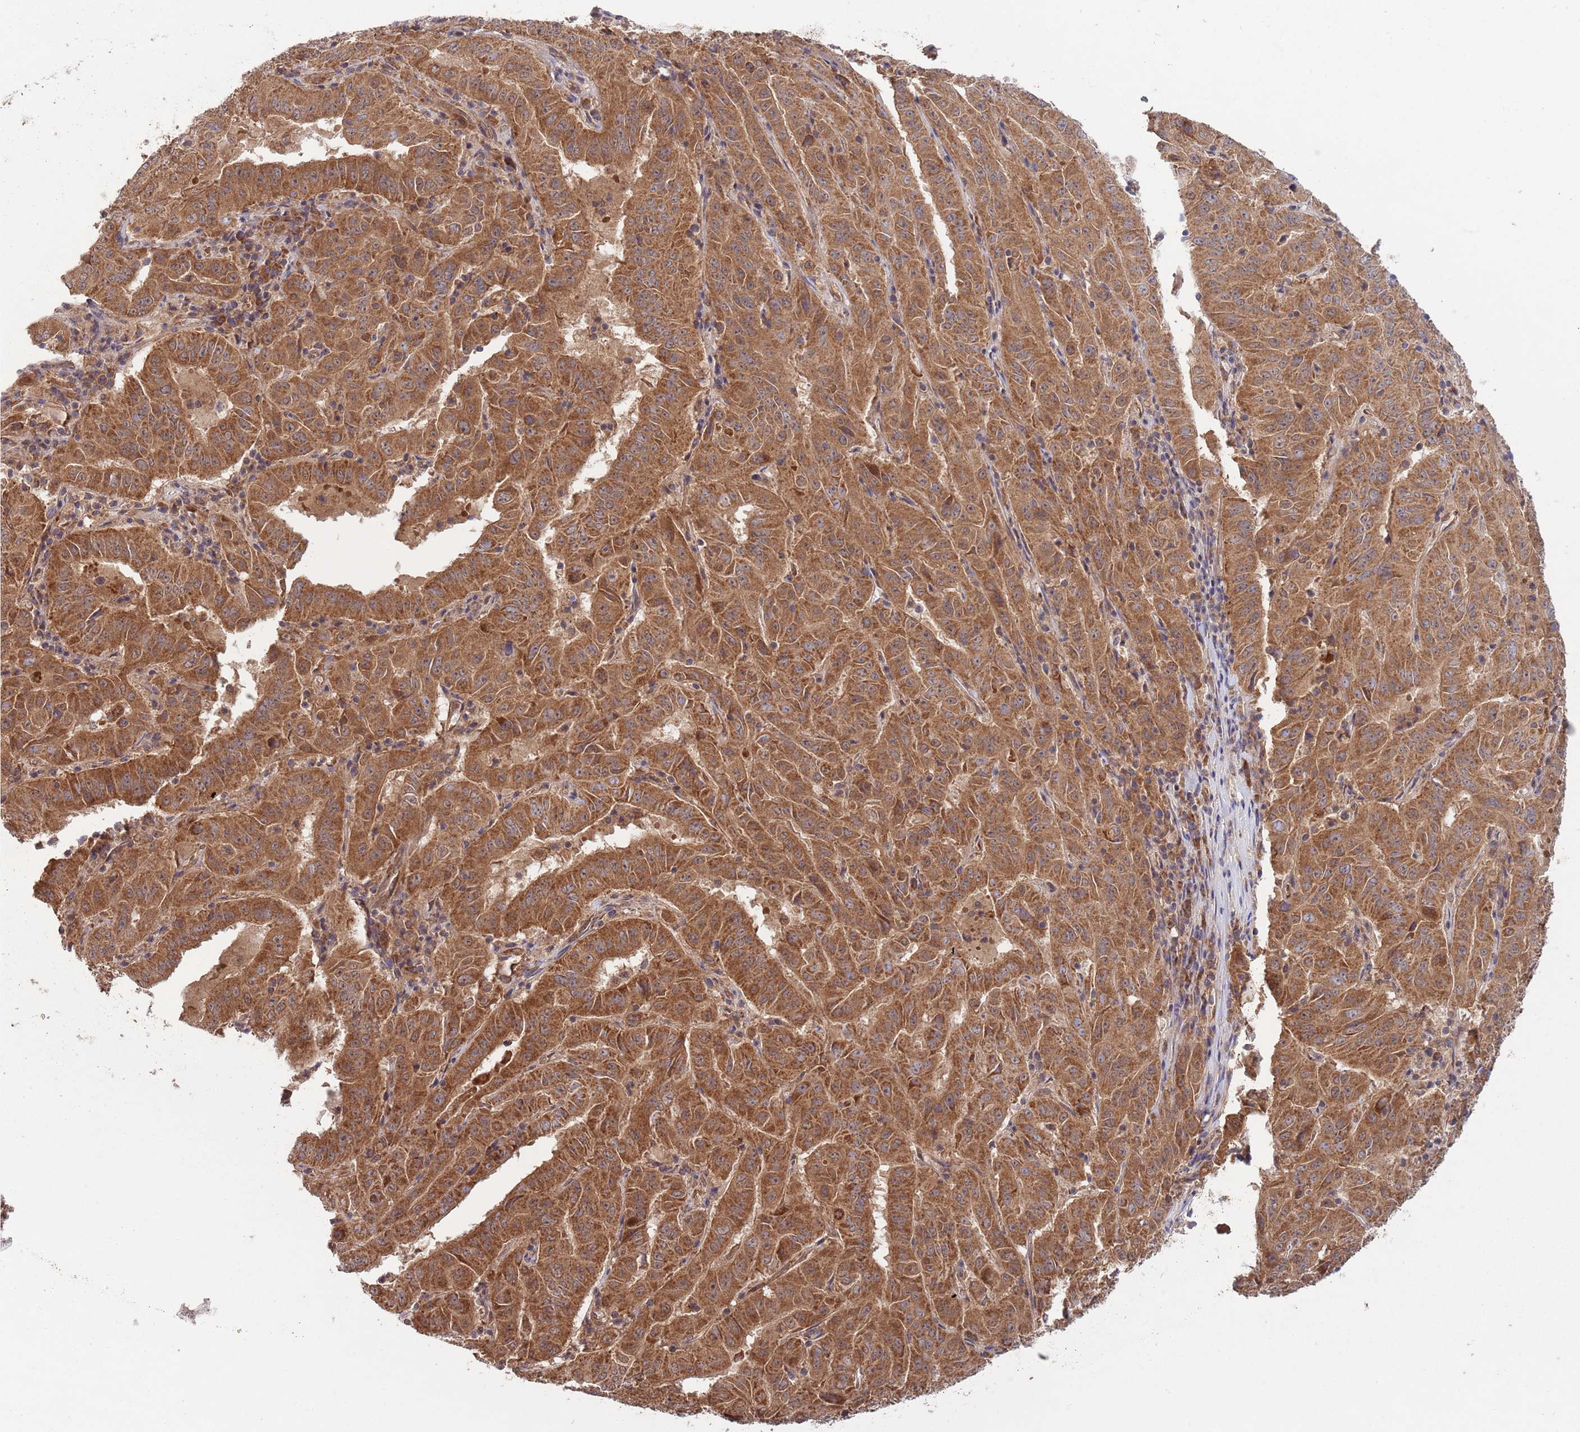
{"staining": {"intensity": "strong", "quantity": ">75%", "location": "cytoplasmic/membranous"}, "tissue": "pancreatic cancer", "cell_type": "Tumor cells", "image_type": "cancer", "snomed": [{"axis": "morphology", "description": "Adenocarcinoma, NOS"}, {"axis": "topography", "description": "Pancreas"}], "caption": "DAB (3,3'-diaminobenzidine) immunohistochemical staining of human pancreatic cancer (adenocarcinoma) exhibits strong cytoplasmic/membranous protein positivity in approximately >75% of tumor cells. Using DAB (brown) and hematoxylin (blue) stains, captured at high magnification using brightfield microscopy.", "gene": "MFNG", "patient": {"sex": "male", "age": 63}}